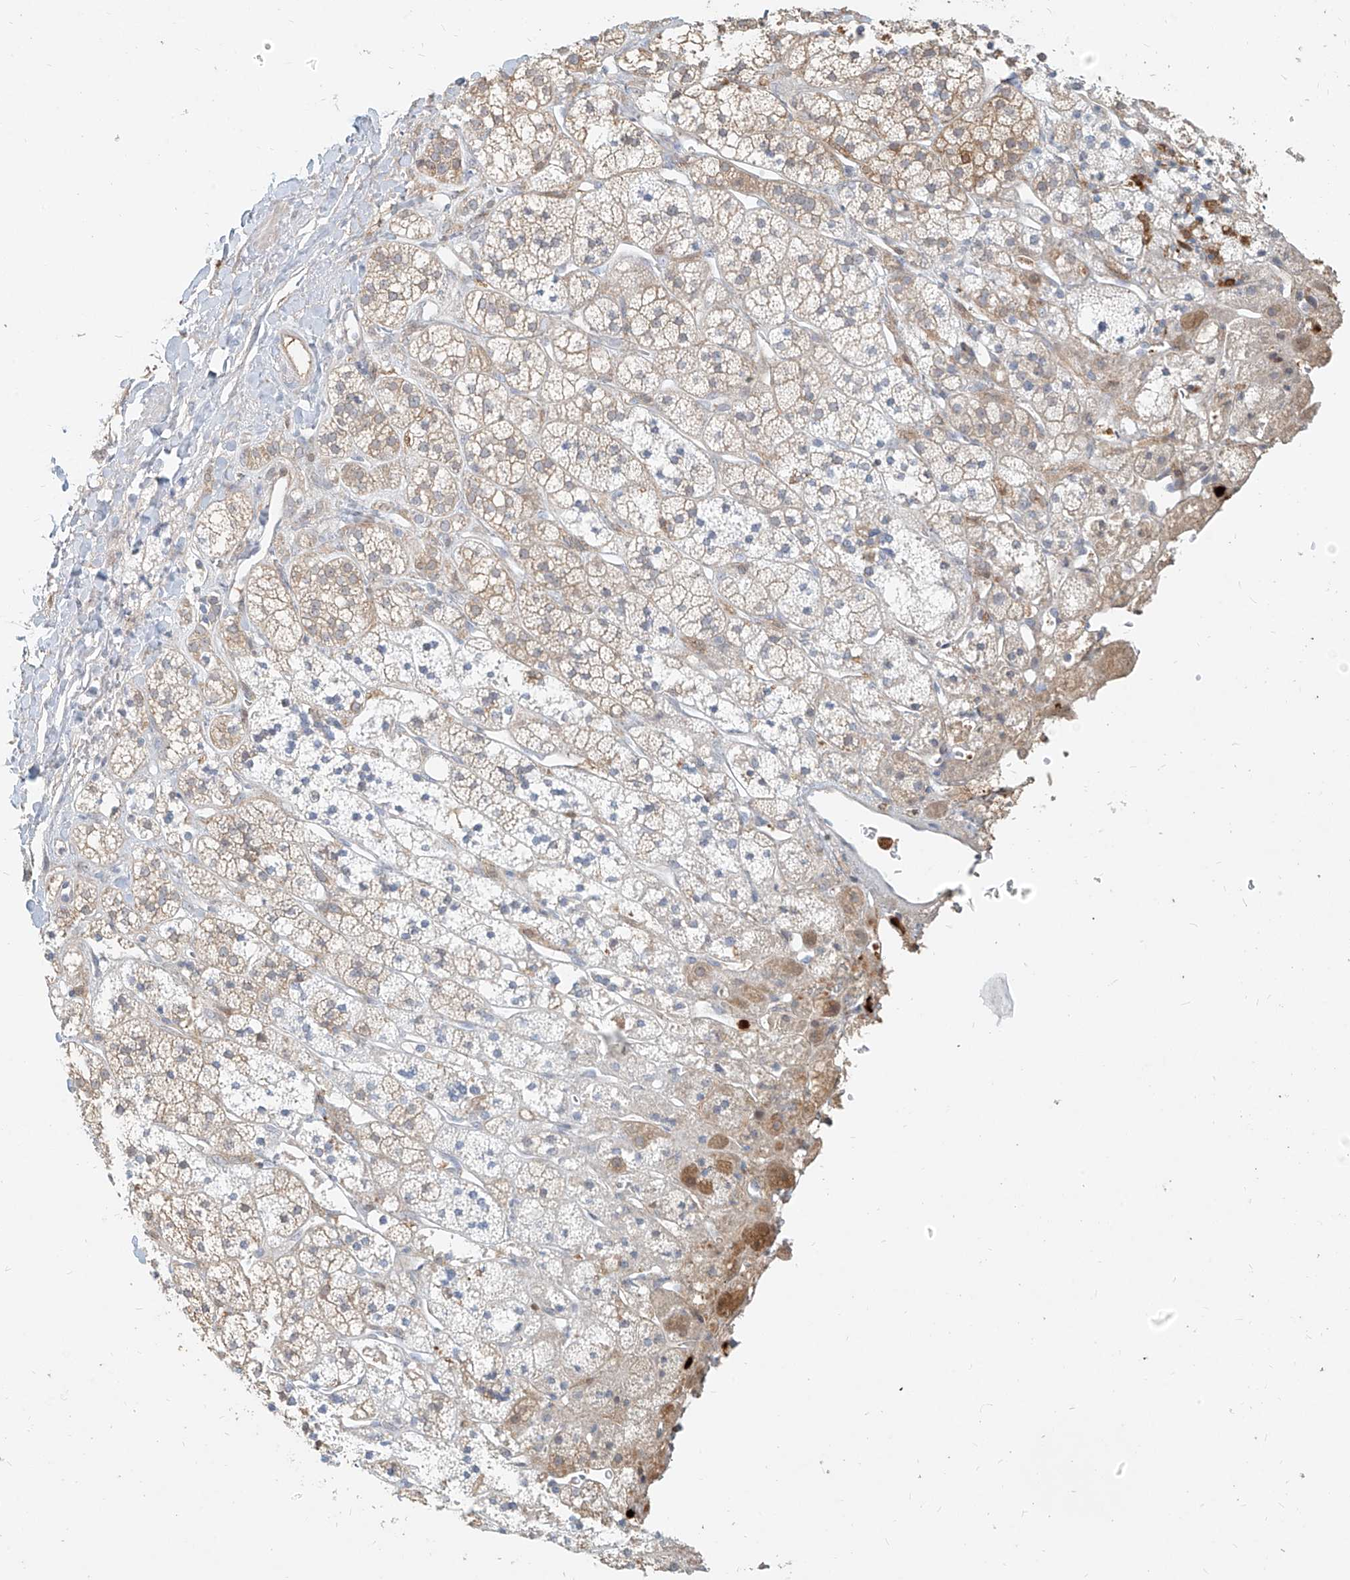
{"staining": {"intensity": "moderate", "quantity": "25%-75%", "location": "cytoplasmic/membranous"}, "tissue": "adrenal gland", "cell_type": "Glandular cells", "image_type": "normal", "snomed": [{"axis": "morphology", "description": "Normal tissue, NOS"}, {"axis": "topography", "description": "Adrenal gland"}], "caption": "A medium amount of moderate cytoplasmic/membranous expression is identified in approximately 25%-75% of glandular cells in benign adrenal gland. Immunohistochemistry (ihc) stains the protein of interest in brown and the nuclei are stained blue.", "gene": "PGD", "patient": {"sex": "male", "age": 56}}